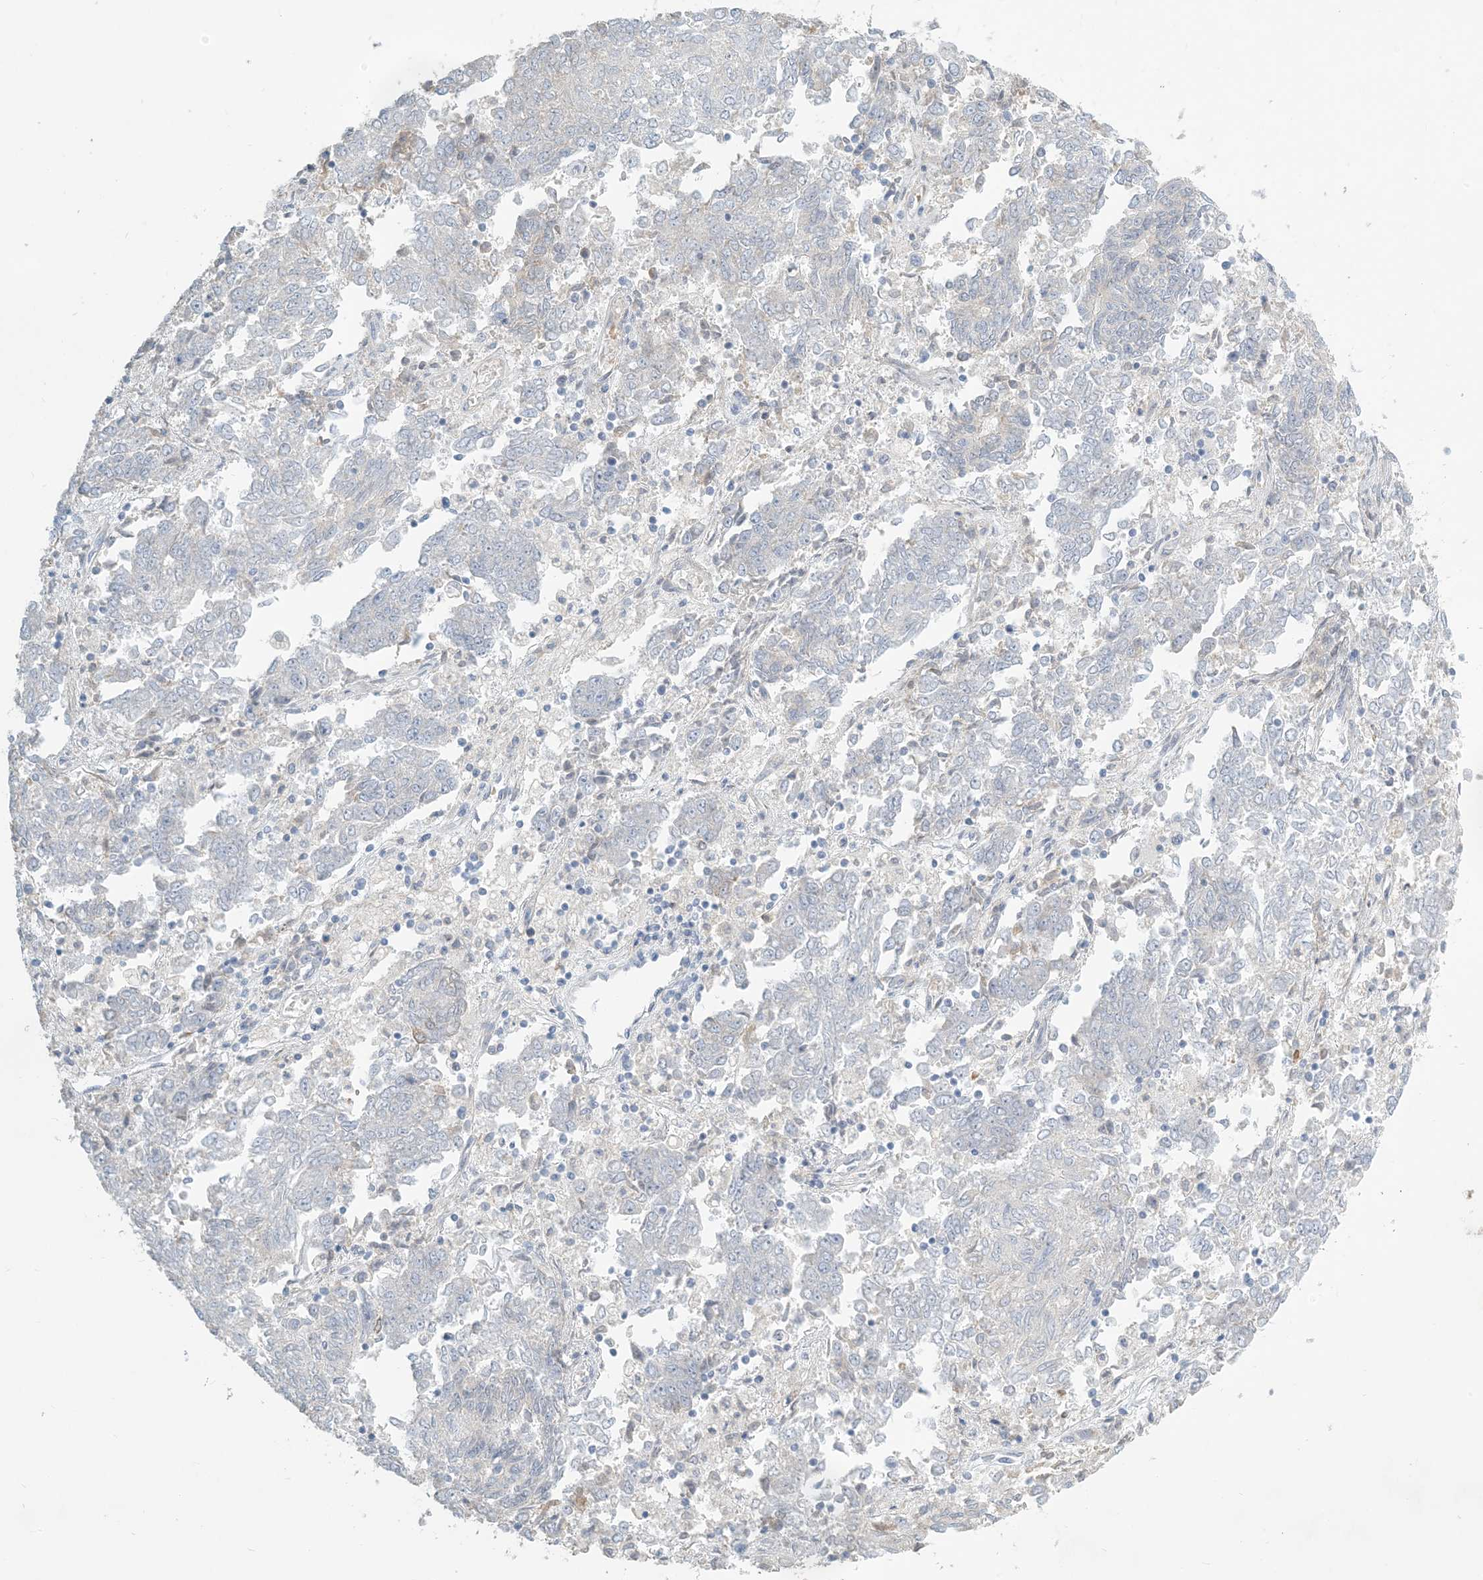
{"staining": {"intensity": "negative", "quantity": "none", "location": "none"}, "tissue": "endometrial cancer", "cell_type": "Tumor cells", "image_type": "cancer", "snomed": [{"axis": "morphology", "description": "Adenocarcinoma, NOS"}, {"axis": "topography", "description": "Endometrium"}], "caption": "Tumor cells are negative for brown protein staining in endometrial cancer.", "gene": "ZNF385D", "patient": {"sex": "female", "age": 80}}